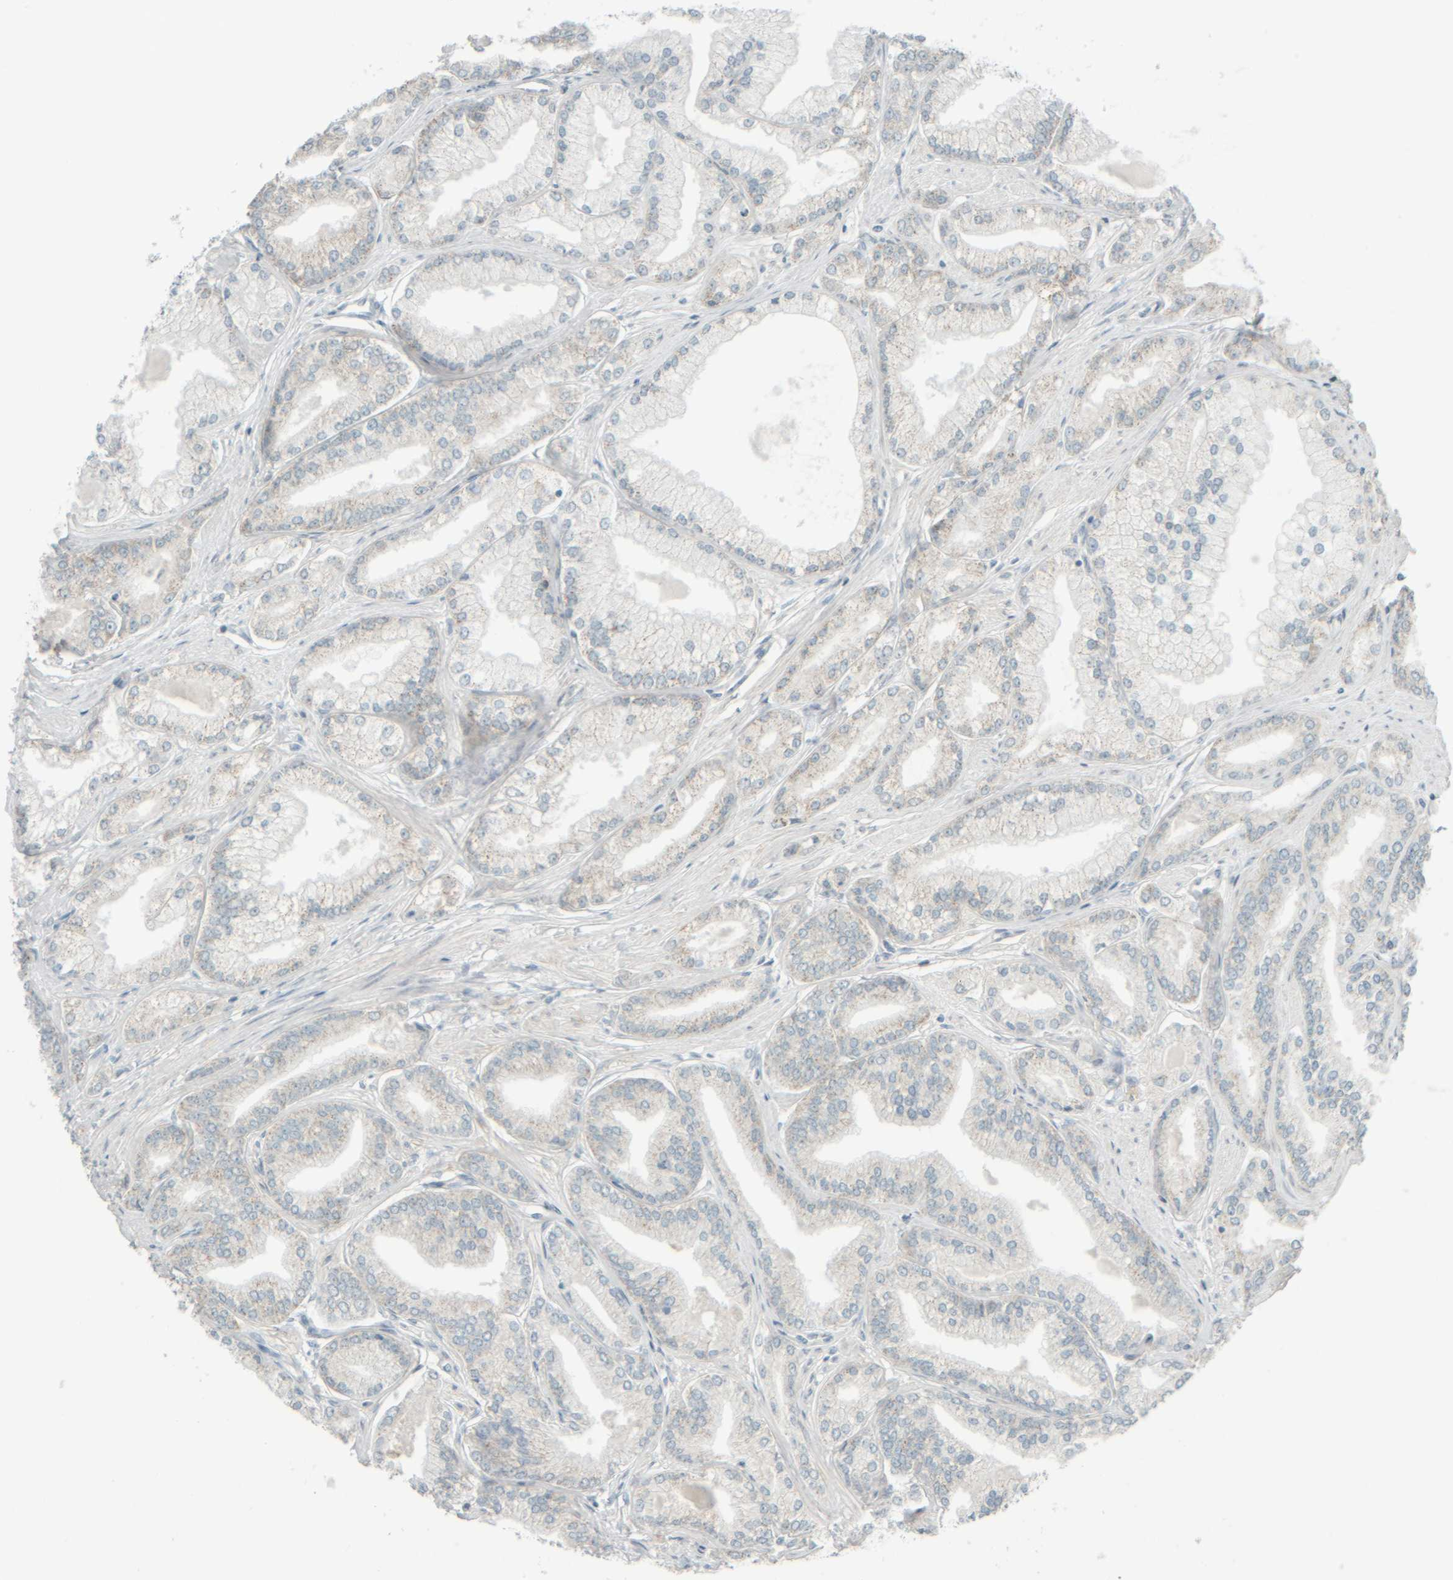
{"staining": {"intensity": "negative", "quantity": "none", "location": "none"}, "tissue": "prostate cancer", "cell_type": "Tumor cells", "image_type": "cancer", "snomed": [{"axis": "morphology", "description": "Adenocarcinoma, Low grade"}, {"axis": "topography", "description": "Prostate"}], "caption": "The micrograph demonstrates no staining of tumor cells in prostate cancer (adenocarcinoma (low-grade)). The staining was performed using DAB to visualize the protein expression in brown, while the nuclei were stained in blue with hematoxylin (Magnification: 20x).", "gene": "PTGES3L-AARSD1", "patient": {"sex": "male", "age": 52}}